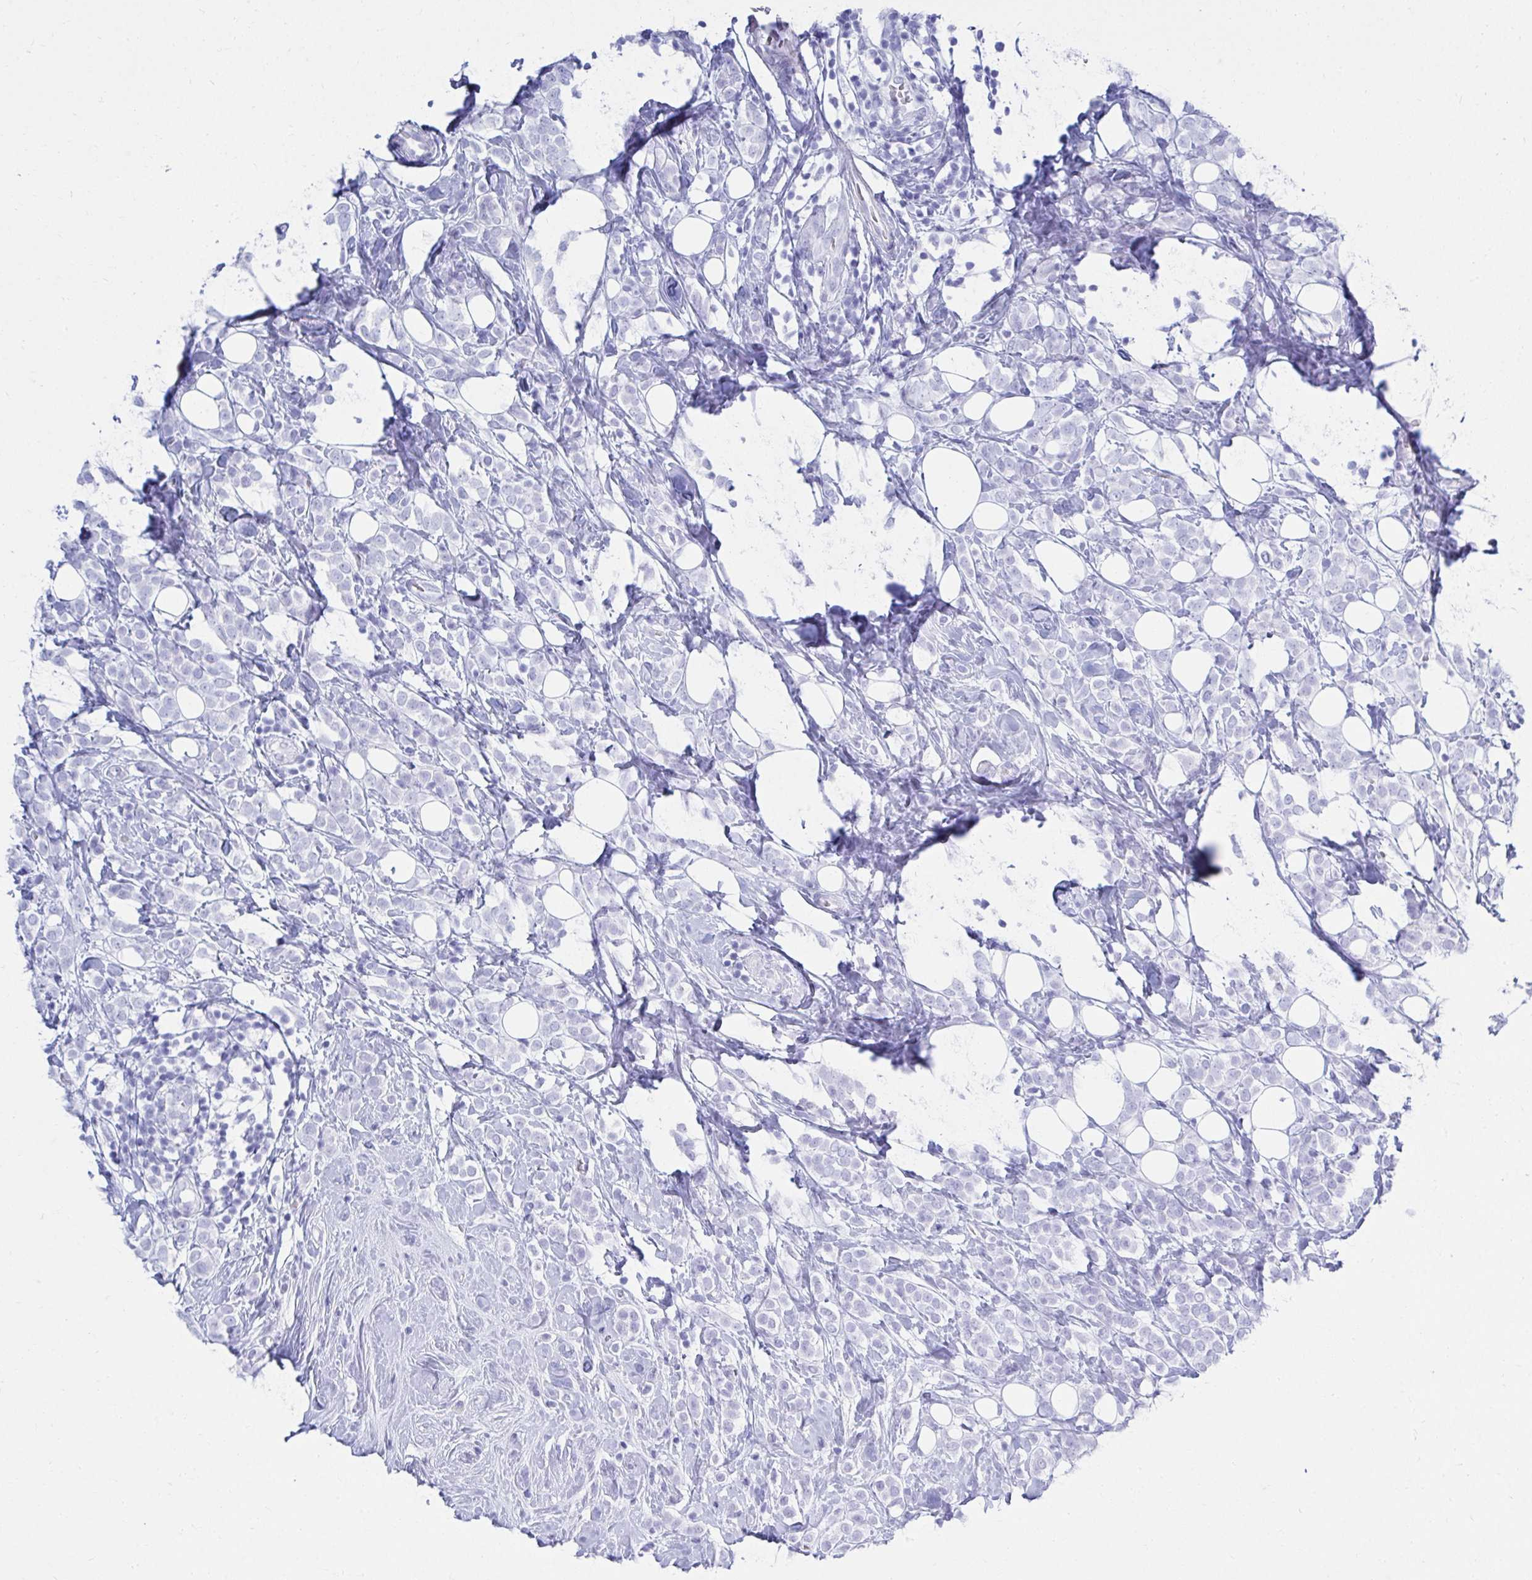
{"staining": {"intensity": "negative", "quantity": "none", "location": "none"}, "tissue": "breast cancer", "cell_type": "Tumor cells", "image_type": "cancer", "snomed": [{"axis": "morphology", "description": "Lobular carcinoma"}, {"axis": "topography", "description": "Breast"}], "caption": "A micrograph of lobular carcinoma (breast) stained for a protein exhibits no brown staining in tumor cells.", "gene": "ATP4B", "patient": {"sex": "female", "age": 49}}